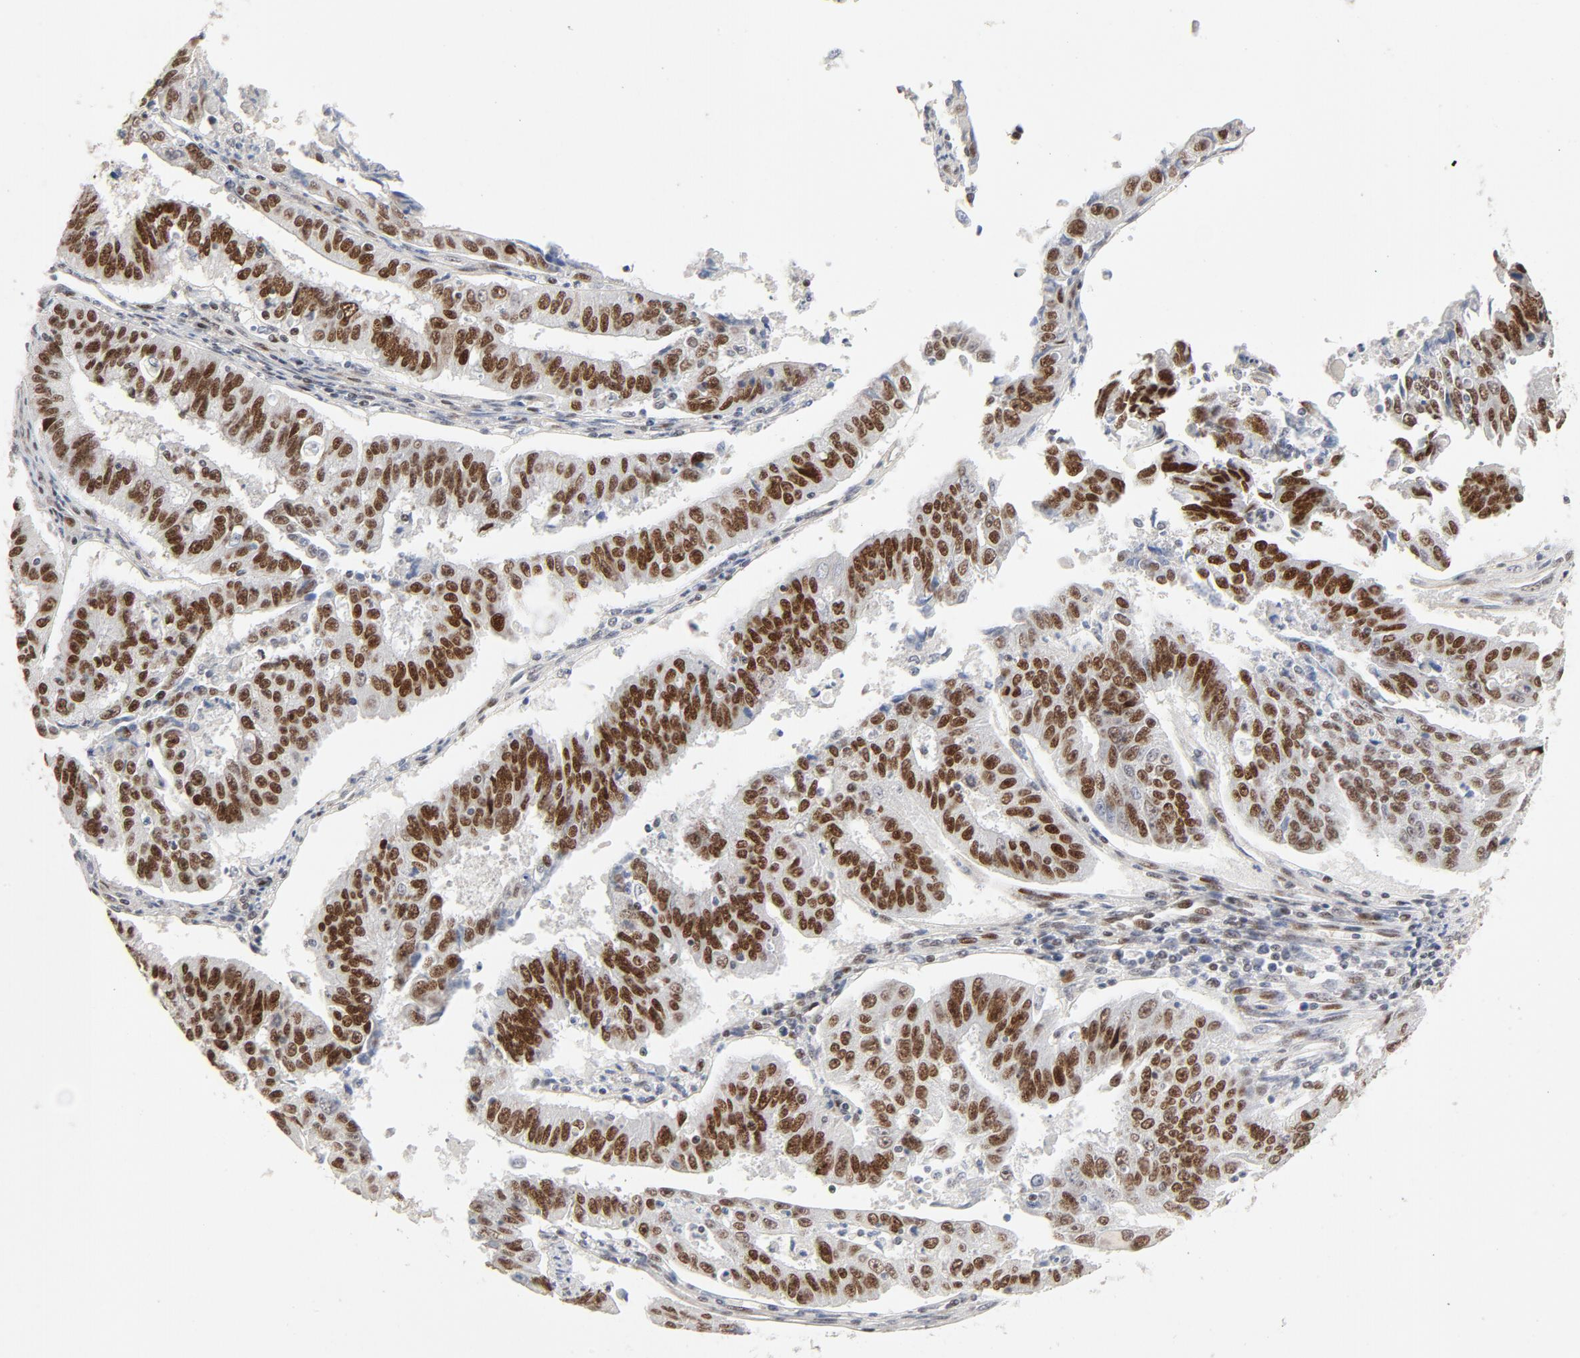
{"staining": {"intensity": "strong", "quantity": ">75%", "location": "nuclear"}, "tissue": "endometrial cancer", "cell_type": "Tumor cells", "image_type": "cancer", "snomed": [{"axis": "morphology", "description": "Adenocarcinoma, NOS"}, {"axis": "topography", "description": "Endometrium"}], "caption": "Strong nuclear staining for a protein is identified in about >75% of tumor cells of adenocarcinoma (endometrial) using IHC.", "gene": "GTF2I", "patient": {"sex": "female", "age": 42}}